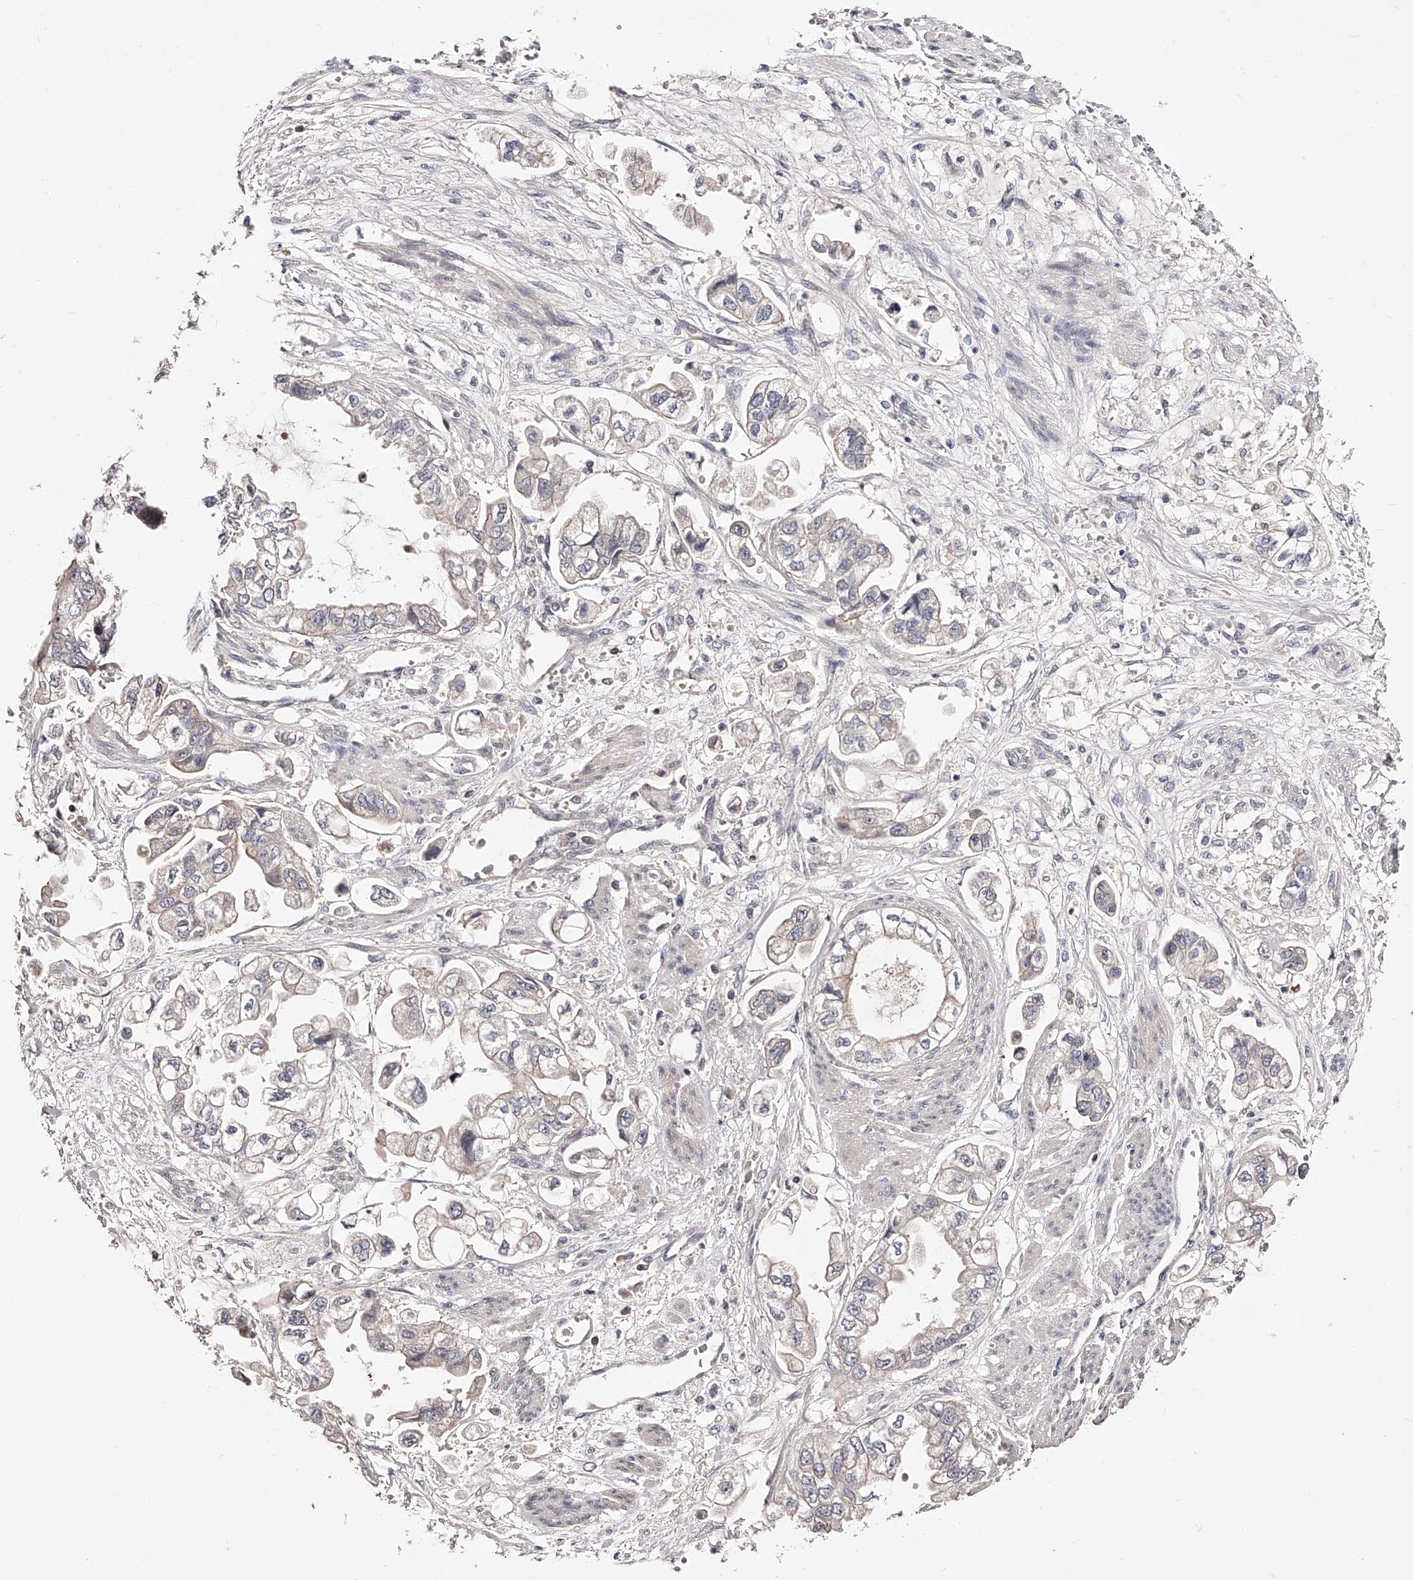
{"staining": {"intensity": "negative", "quantity": "none", "location": "none"}, "tissue": "stomach cancer", "cell_type": "Tumor cells", "image_type": "cancer", "snomed": [{"axis": "morphology", "description": "Adenocarcinoma, NOS"}, {"axis": "topography", "description": "Stomach"}], "caption": "Human adenocarcinoma (stomach) stained for a protein using immunohistochemistry displays no expression in tumor cells.", "gene": "PHACTR1", "patient": {"sex": "male", "age": 62}}